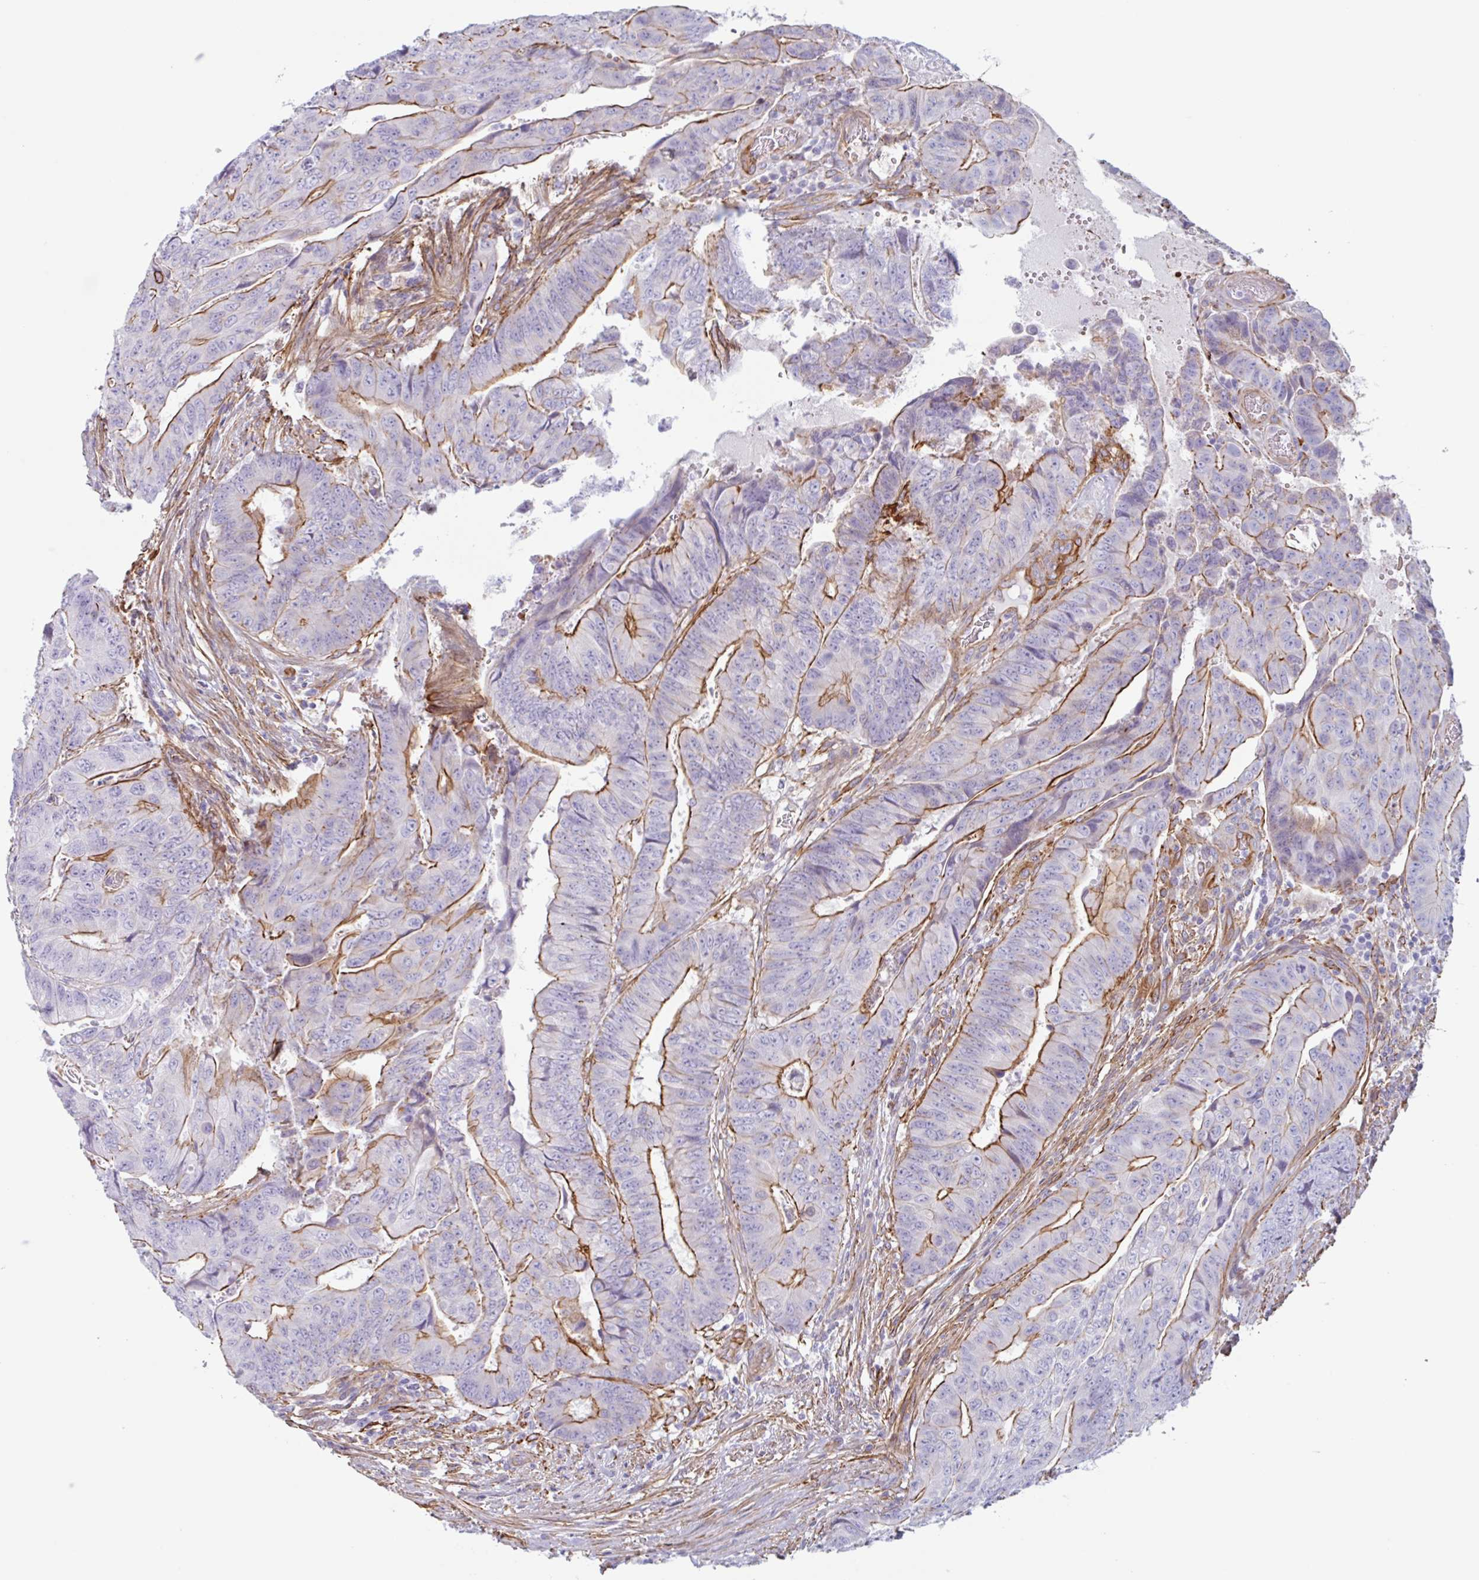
{"staining": {"intensity": "moderate", "quantity": "25%-75%", "location": "cytoplasmic/membranous"}, "tissue": "colorectal cancer", "cell_type": "Tumor cells", "image_type": "cancer", "snomed": [{"axis": "morphology", "description": "Adenocarcinoma, NOS"}, {"axis": "topography", "description": "Colon"}], "caption": "Adenocarcinoma (colorectal) stained with a brown dye reveals moderate cytoplasmic/membranous positive expression in about 25%-75% of tumor cells.", "gene": "MYH10", "patient": {"sex": "female", "age": 48}}